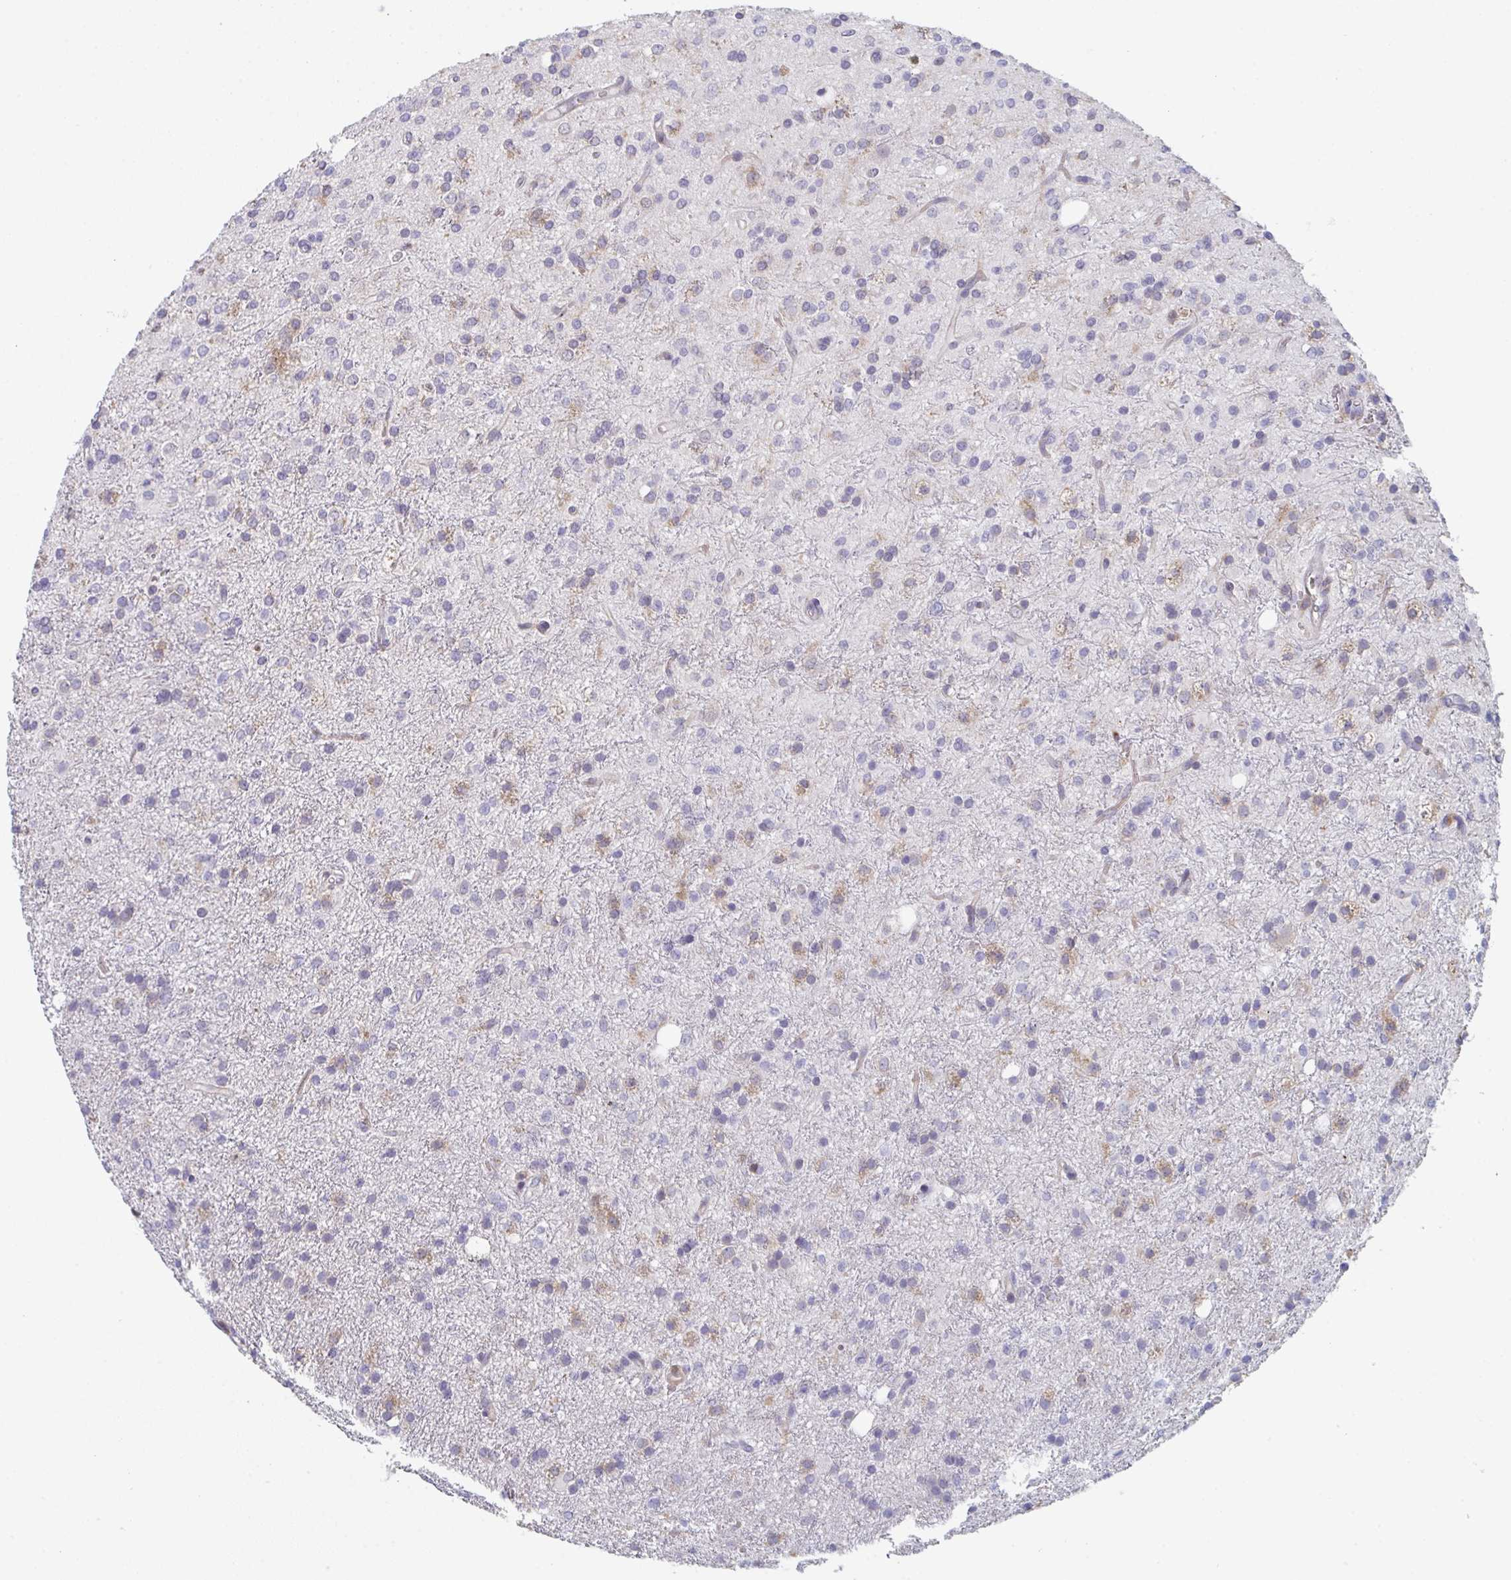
{"staining": {"intensity": "negative", "quantity": "none", "location": "none"}, "tissue": "glioma", "cell_type": "Tumor cells", "image_type": "cancer", "snomed": [{"axis": "morphology", "description": "Glioma, malignant, Low grade"}, {"axis": "topography", "description": "Brain"}], "caption": "Histopathology image shows no protein positivity in tumor cells of glioma tissue.", "gene": "DISP2", "patient": {"sex": "female", "age": 33}}